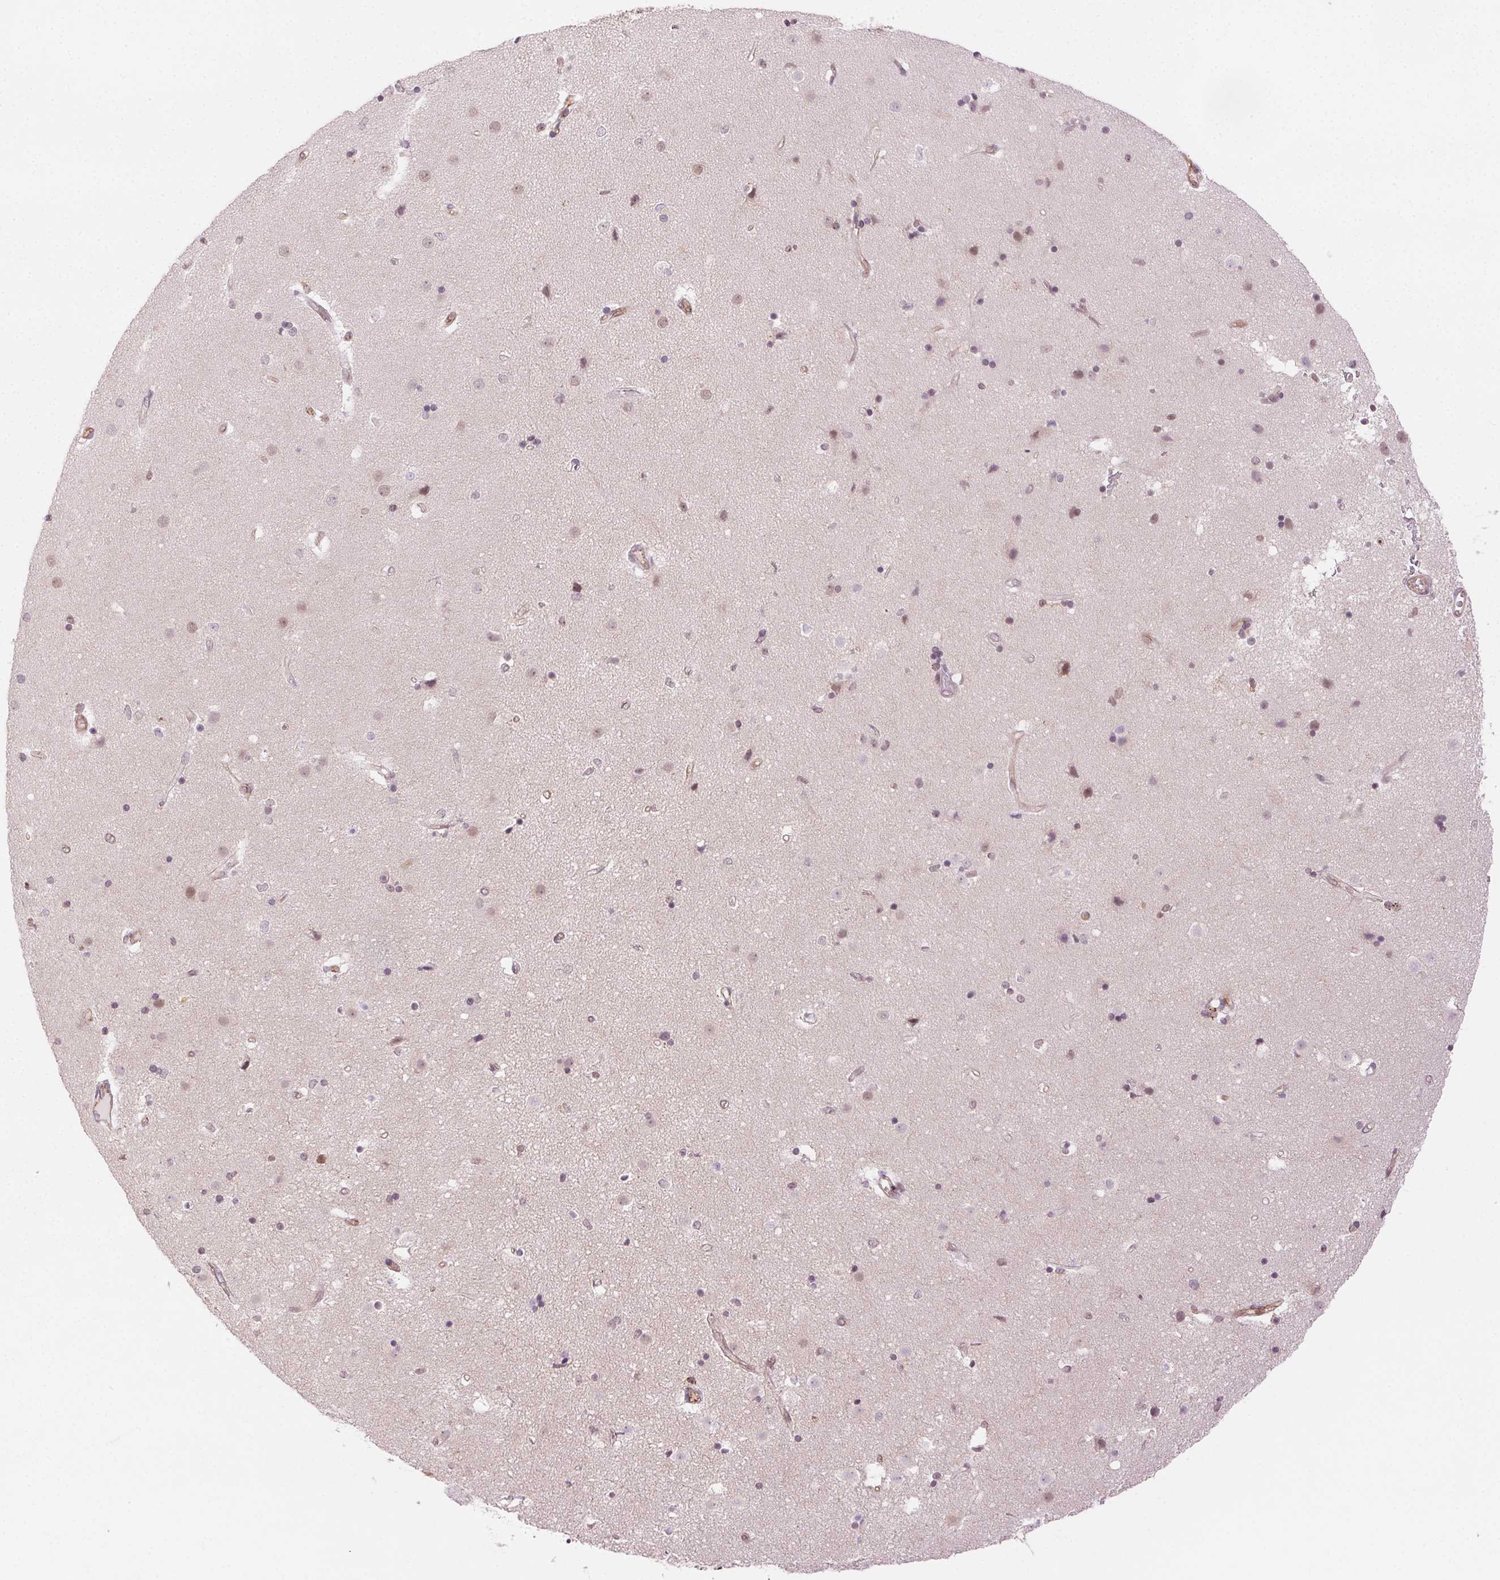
{"staining": {"intensity": "weak", "quantity": "<25%", "location": "nuclear"}, "tissue": "caudate", "cell_type": "Glial cells", "image_type": "normal", "snomed": [{"axis": "morphology", "description": "Normal tissue, NOS"}, {"axis": "topography", "description": "Lateral ventricle wall"}], "caption": "Immunohistochemistry (IHC) photomicrograph of benign caudate: caudate stained with DAB reveals no significant protein staining in glial cells.", "gene": "AIF1L", "patient": {"sex": "female", "age": 71}}